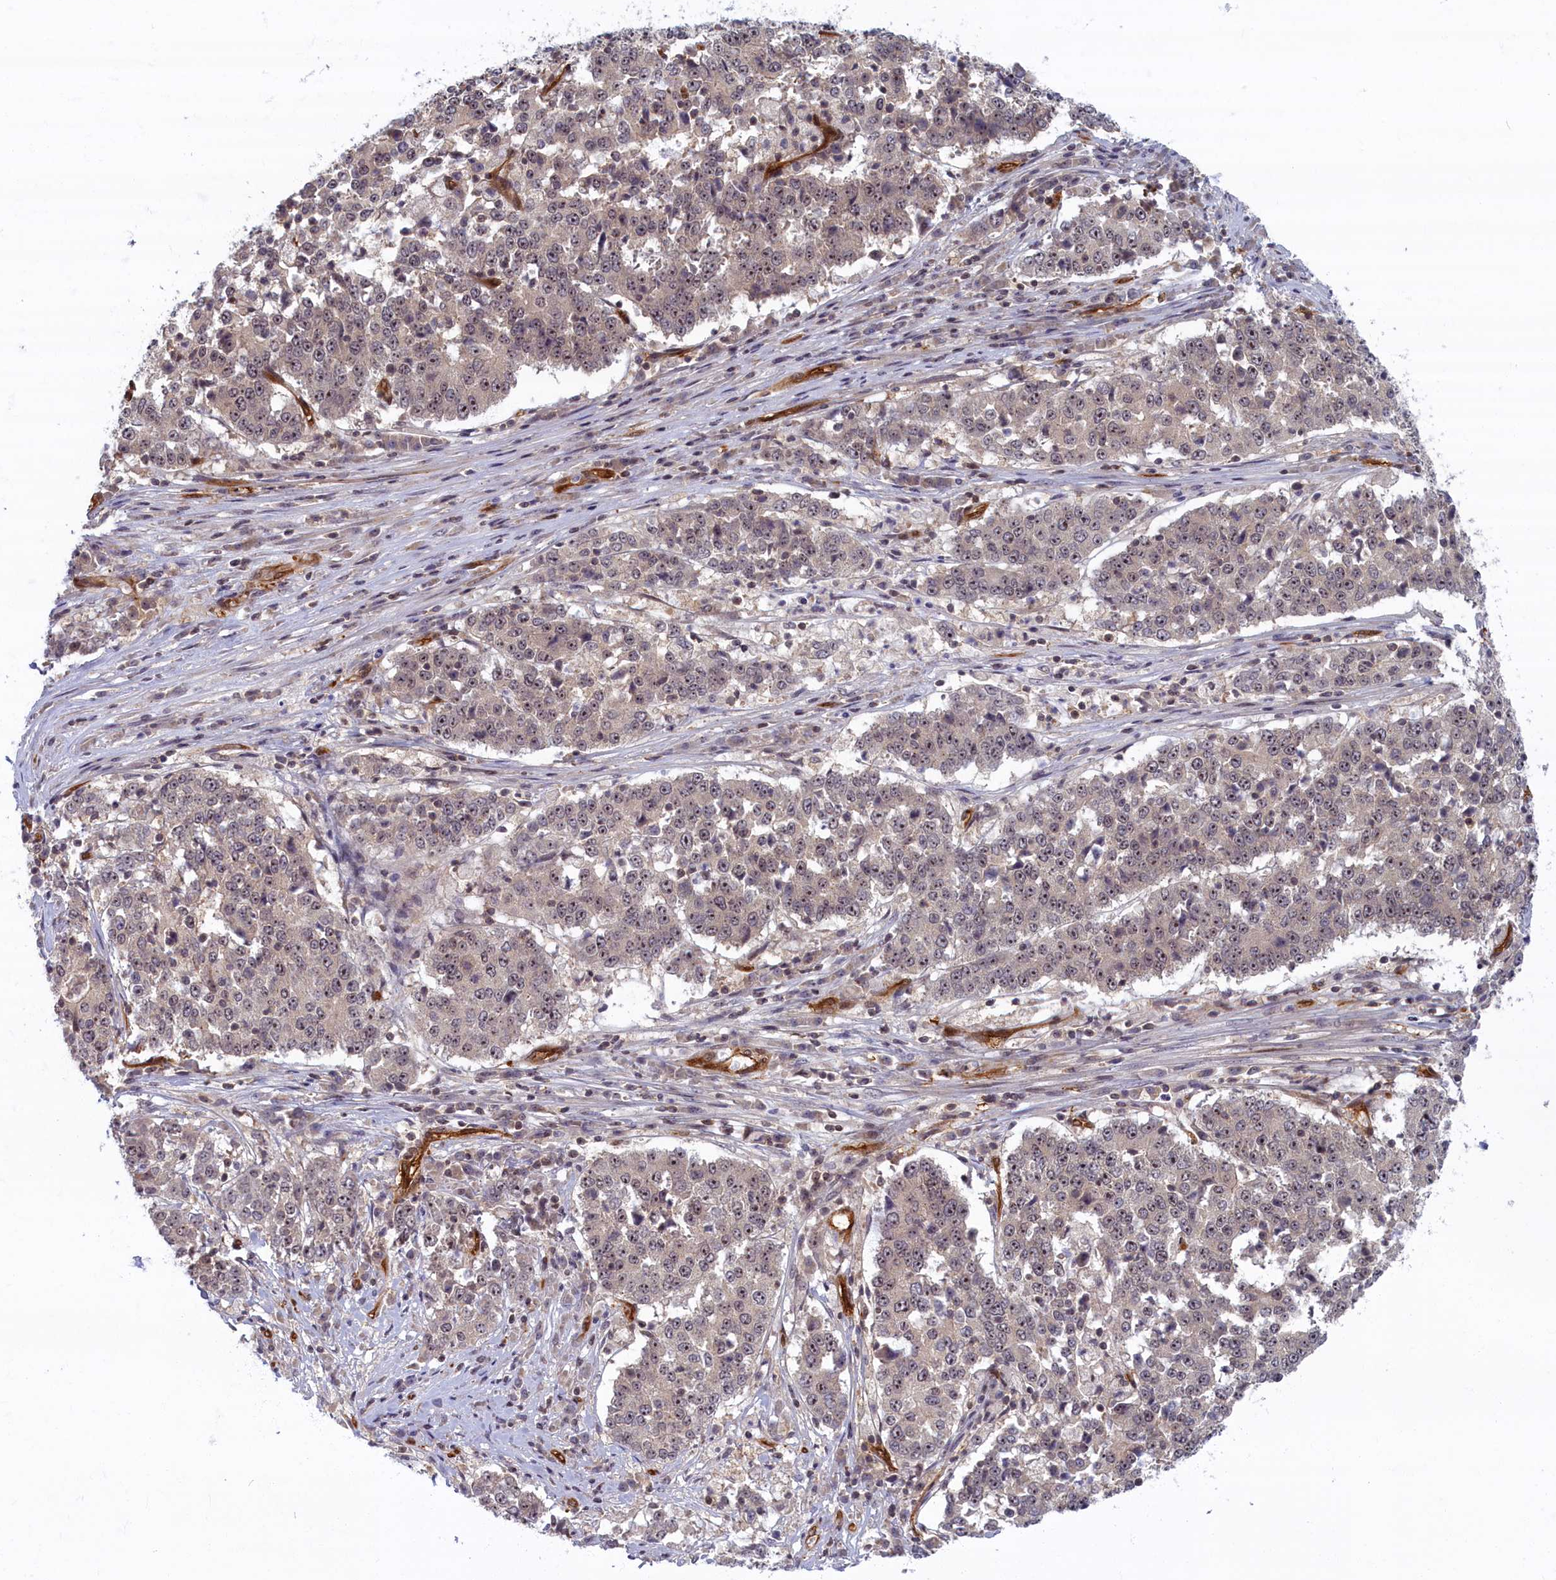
{"staining": {"intensity": "weak", "quantity": "25%-75%", "location": "nuclear"}, "tissue": "stomach cancer", "cell_type": "Tumor cells", "image_type": "cancer", "snomed": [{"axis": "morphology", "description": "Adenocarcinoma, NOS"}, {"axis": "topography", "description": "Stomach"}], "caption": "Protein staining of stomach cancer tissue displays weak nuclear staining in about 25%-75% of tumor cells.", "gene": "SNRK", "patient": {"sex": "male", "age": 59}}